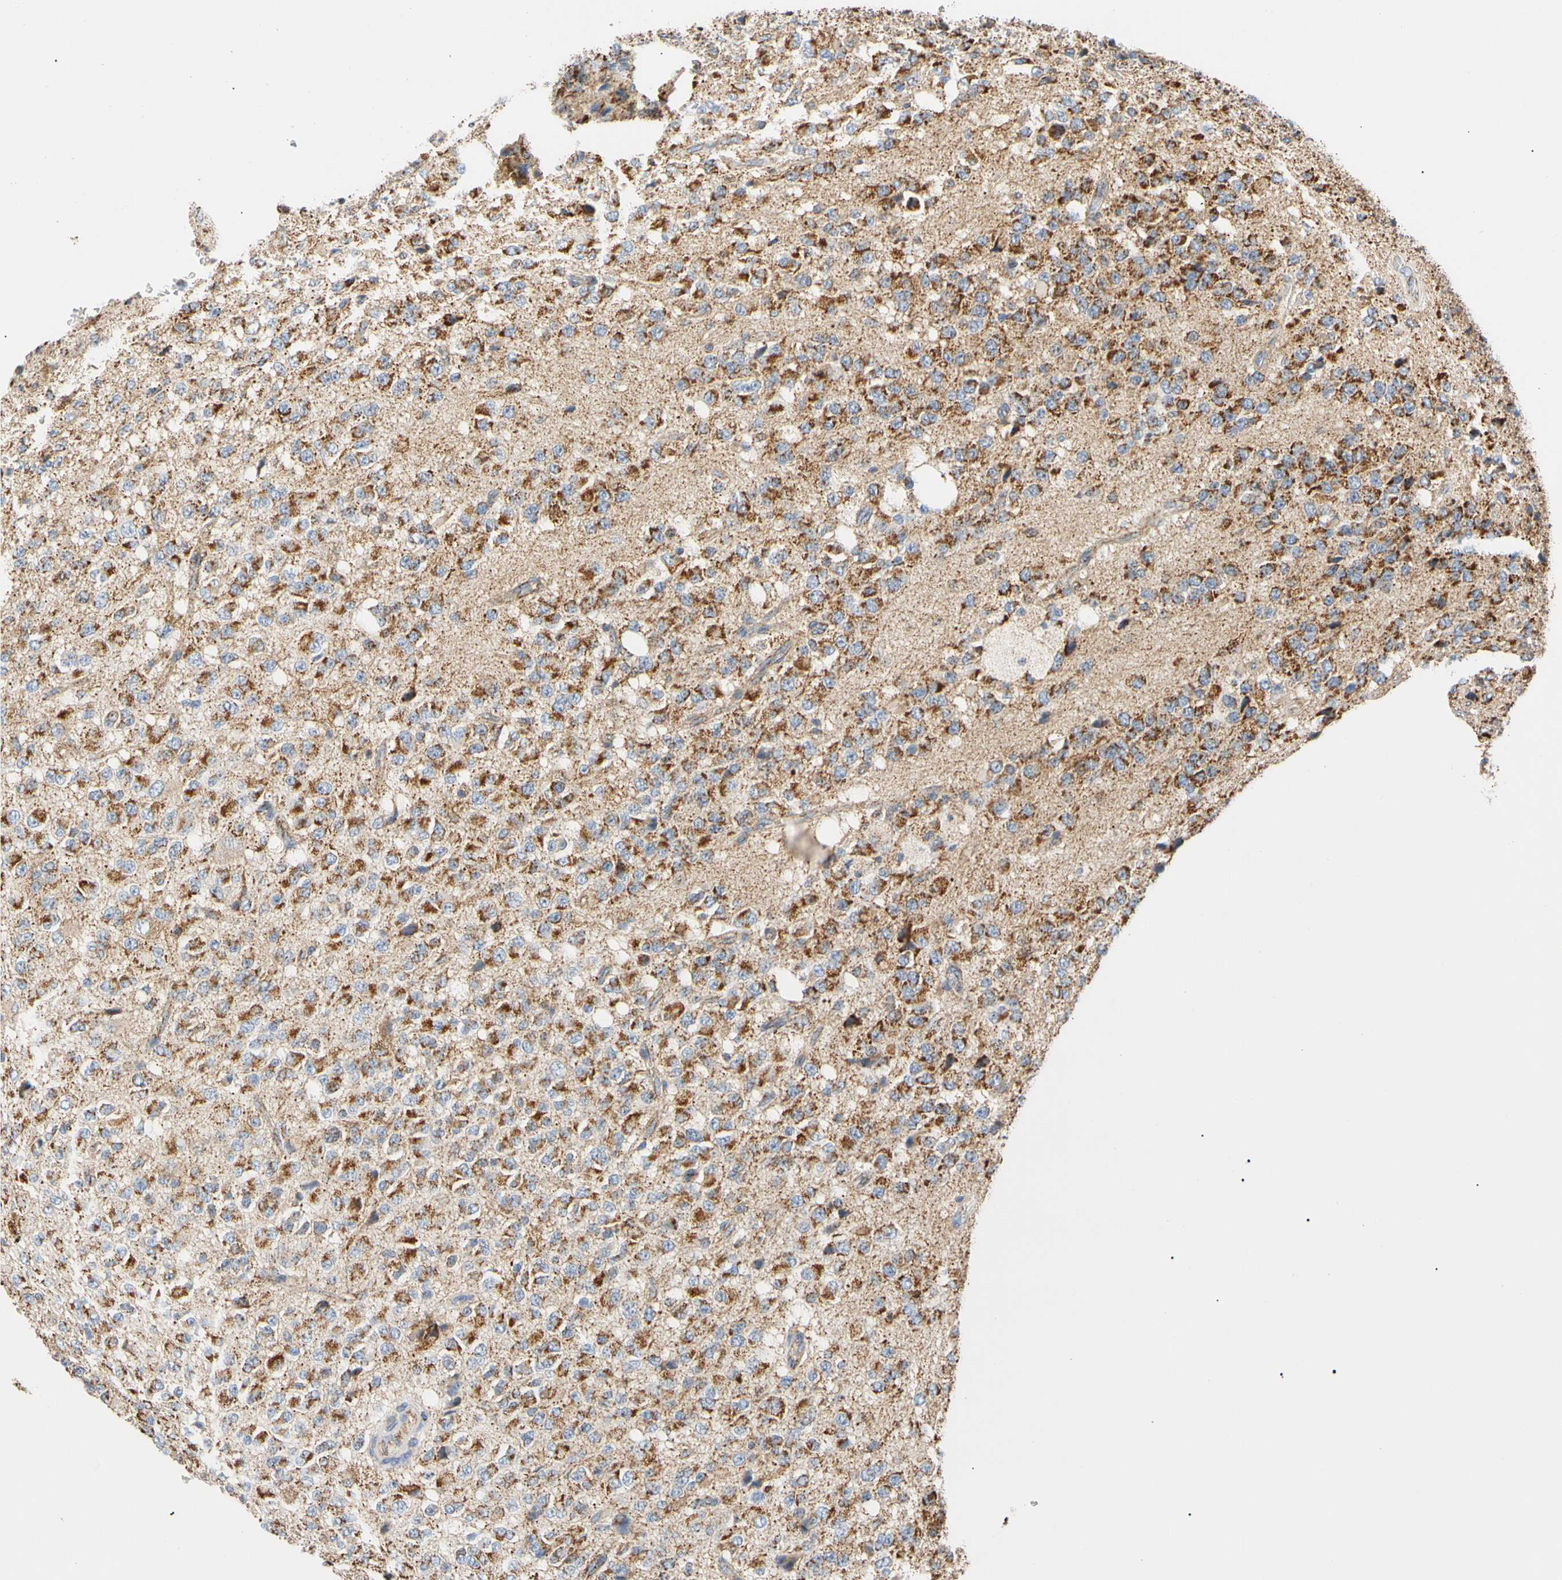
{"staining": {"intensity": "strong", "quantity": "25%-75%", "location": "cytoplasmic/membranous"}, "tissue": "glioma", "cell_type": "Tumor cells", "image_type": "cancer", "snomed": [{"axis": "morphology", "description": "Glioma, malignant, High grade"}, {"axis": "topography", "description": "pancreas cauda"}], "caption": "Glioma stained with DAB (3,3'-diaminobenzidine) IHC exhibits high levels of strong cytoplasmic/membranous staining in approximately 25%-75% of tumor cells.", "gene": "ACAT1", "patient": {"sex": "male", "age": 60}}